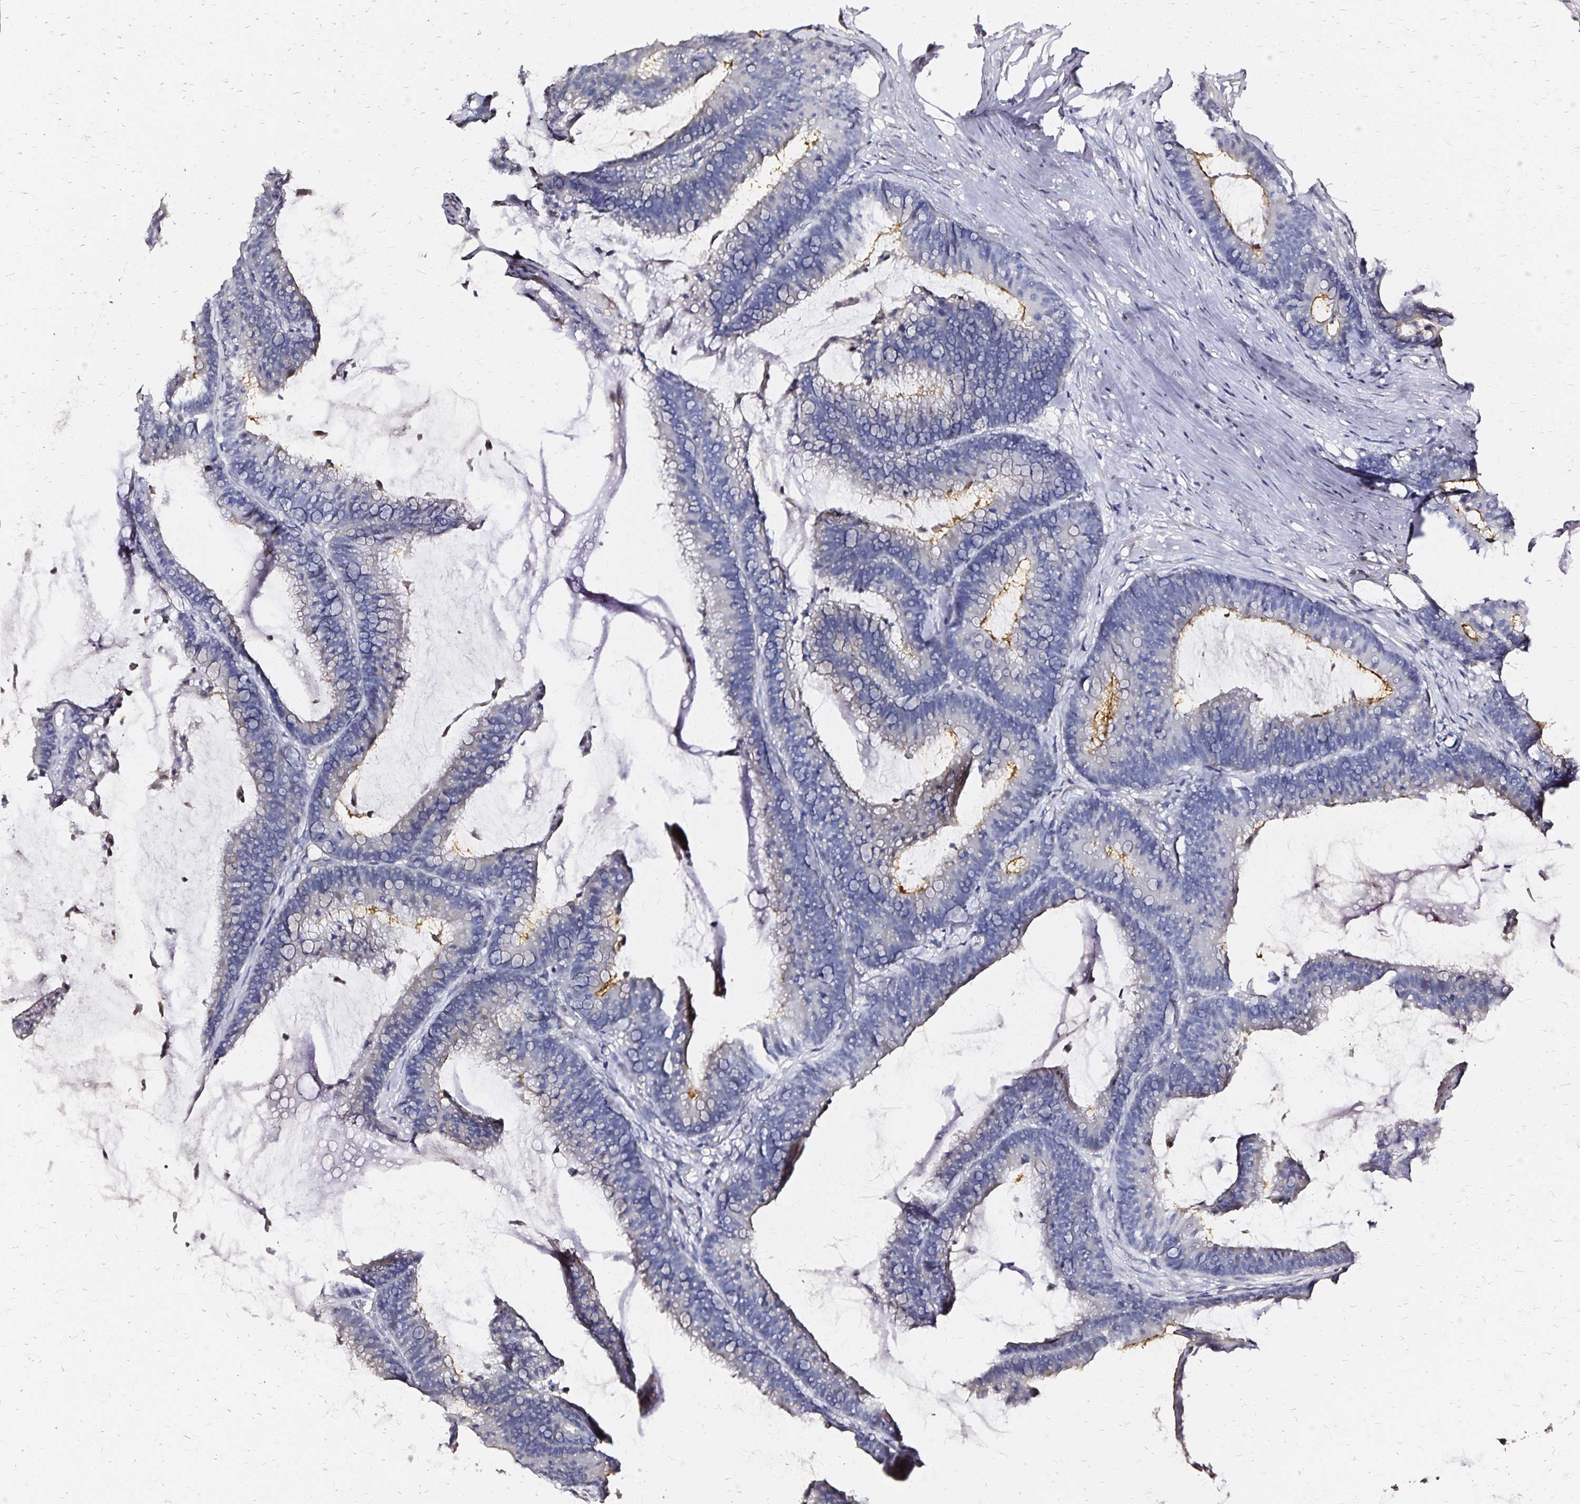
{"staining": {"intensity": "moderate", "quantity": "<25%", "location": "cytoplasmic/membranous"}, "tissue": "colorectal cancer", "cell_type": "Tumor cells", "image_type": "cancer", "snomed": [{"axis": "morphology", "description": "Adenocarcinoma, NOS"}, {"axis": "topography", "description": "Colon"}], "caption": "The immunohistochemical stain shows moderate cytoplasmic/membranous expression in tumor cells of colorectal cancer (adenocarcinoma) tissue.", "gene": "SLC5A1", "patient": {"sex": "female", "age": 78}}